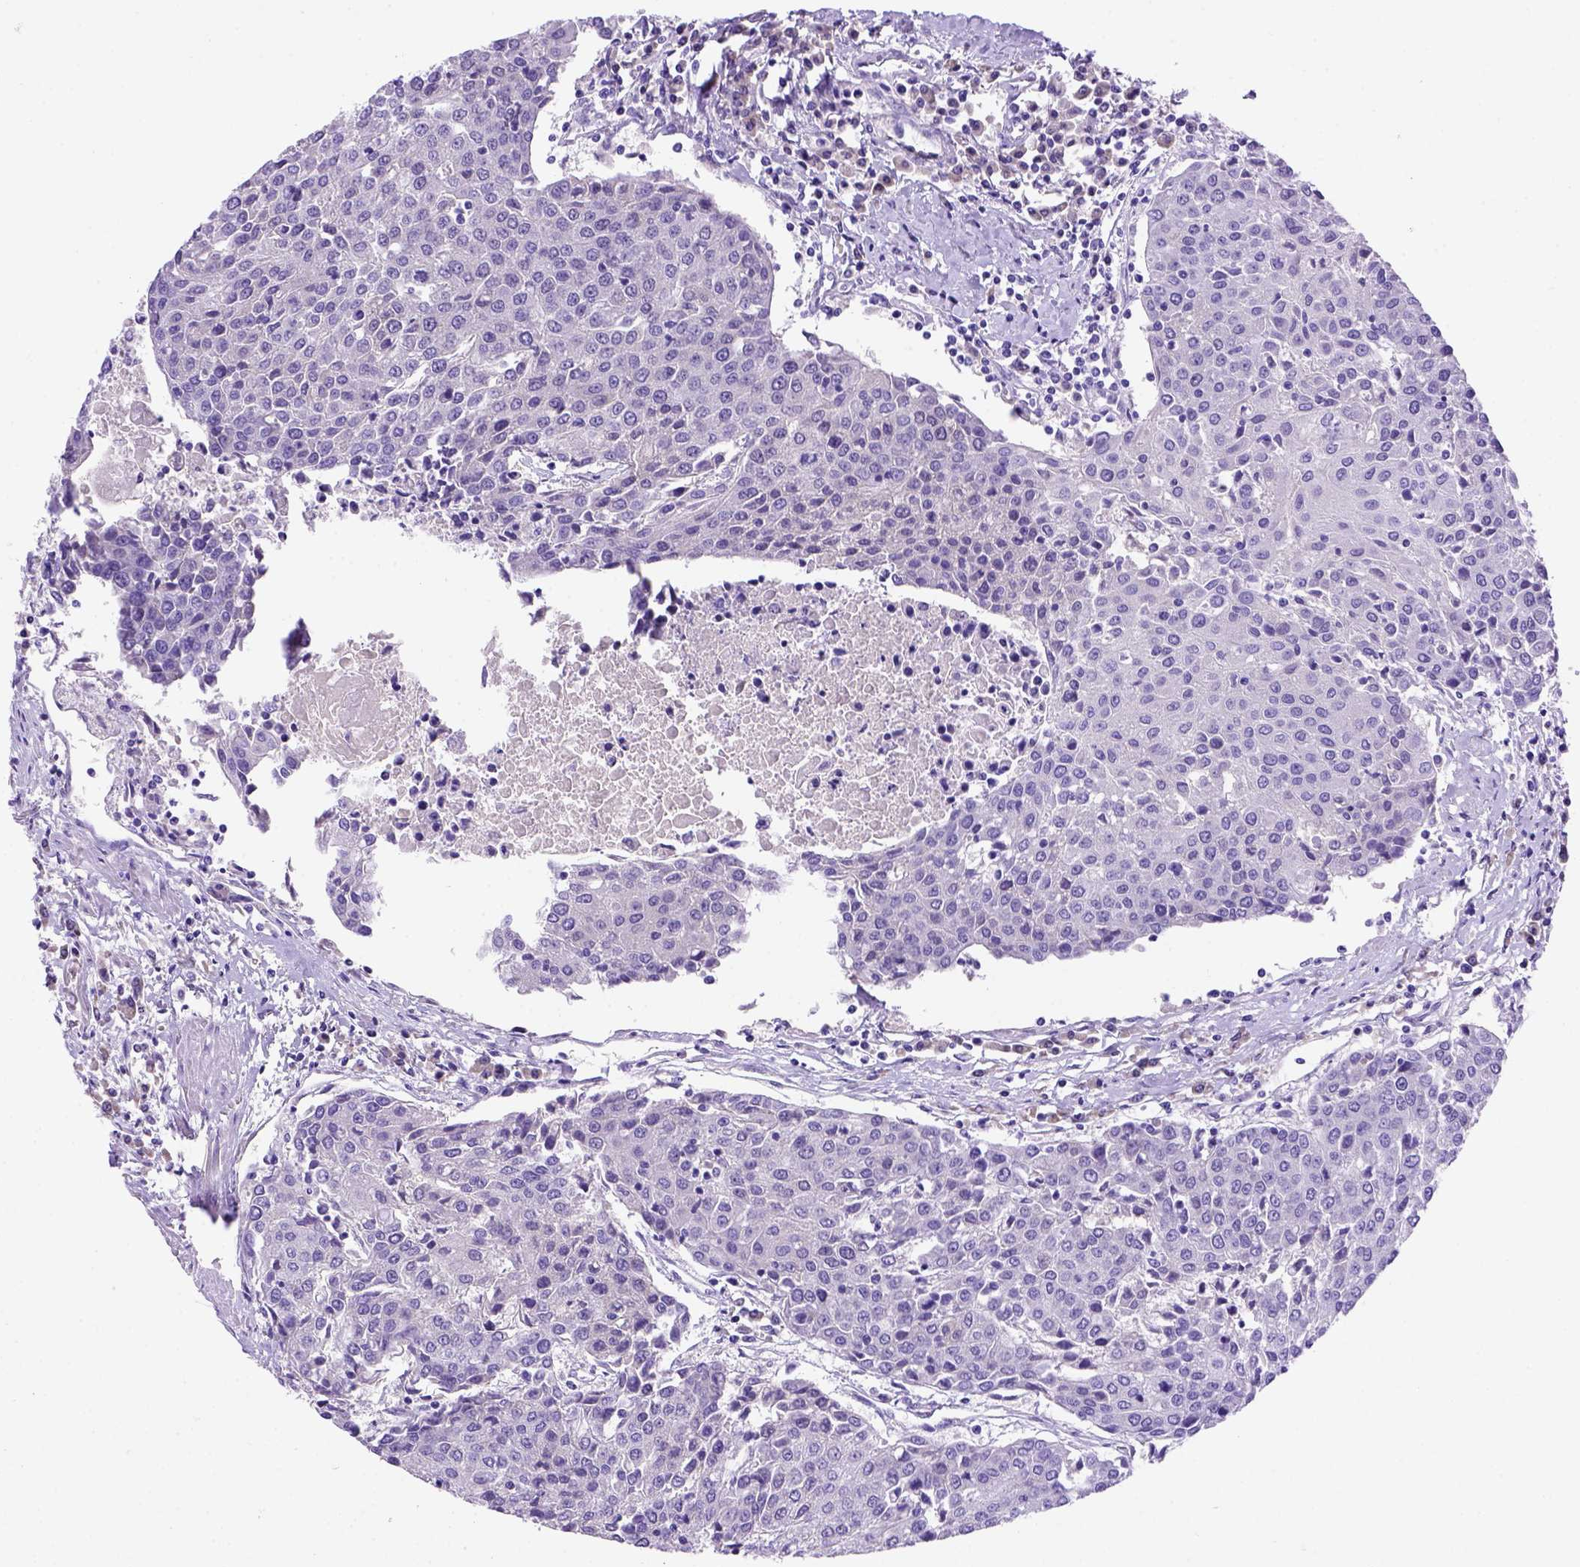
{"staining": {"intensity": "negative", "quantity": "none", "location": "none"}, "tissue": "urothelial cancer", "cell_type": "Tumor cells", "image_type": "cancer", "snomed": [{"axis": "morphology", "description": "Urothelial carcinoma, High grade"}, {"axis": "topography", "description": "Urinary bladder"}], "caption": "There is no significant positivity in tumor cells of urothelial cancer.", "gene": "FAM81B", "patient": {"sex": "female", "age": 85}}